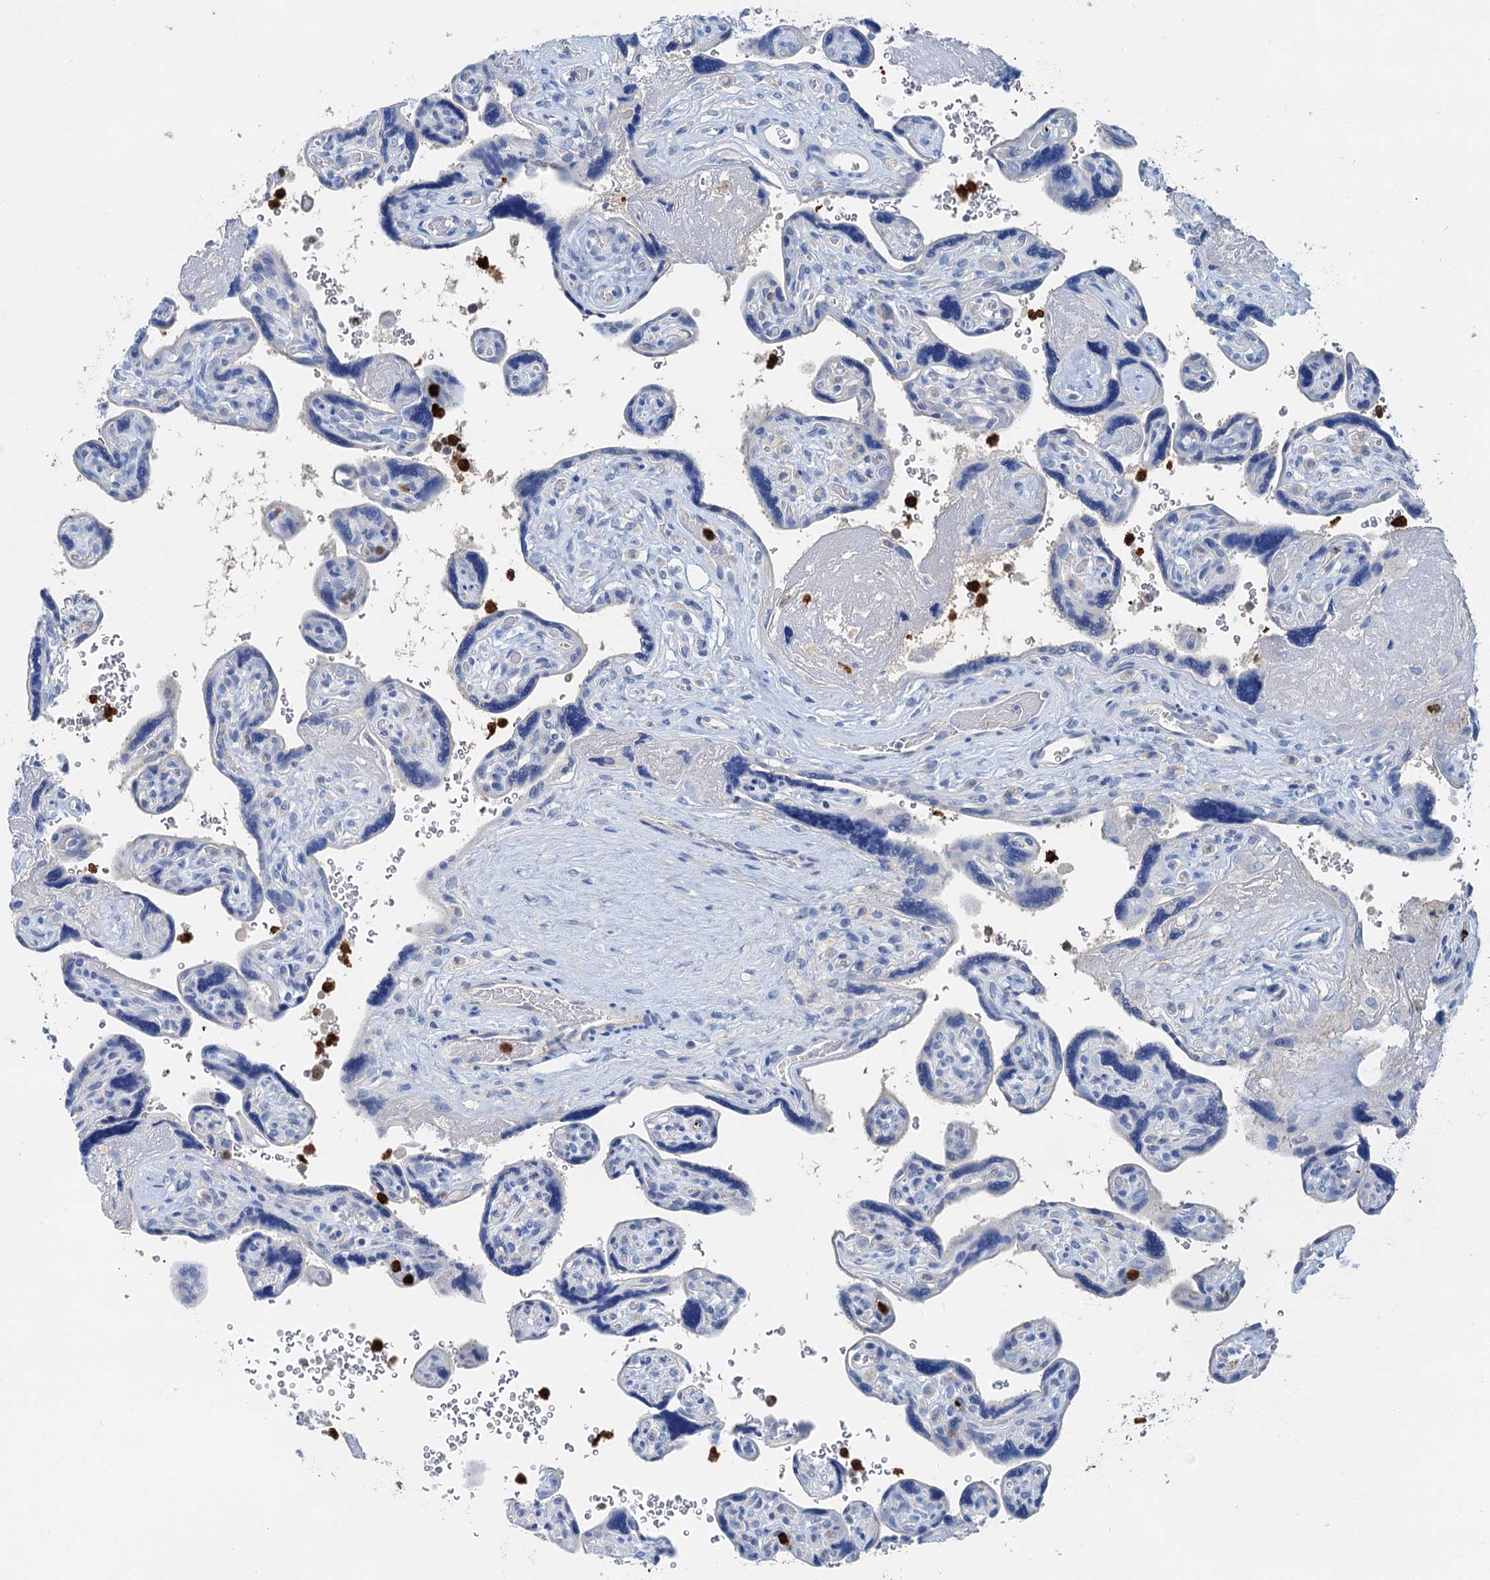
{"staining": {"intensity": "negative", "quantity": "none", "location": "none"}, "tissue": "placenta", "cell_type": "Trophoblastic cells", "image_type": "normal", "snomed": [{"axis": "morphology", "description": "Normal tissue, NOS"}, {"axis": "topography", "description": "Placenta"}], "caption": "This is an IHC photomicrograph of normal human placenta. There is no positivity in trophoblastic cells.", "gene": "OTOA", "patient": {"sex": "female", "age": 39}}